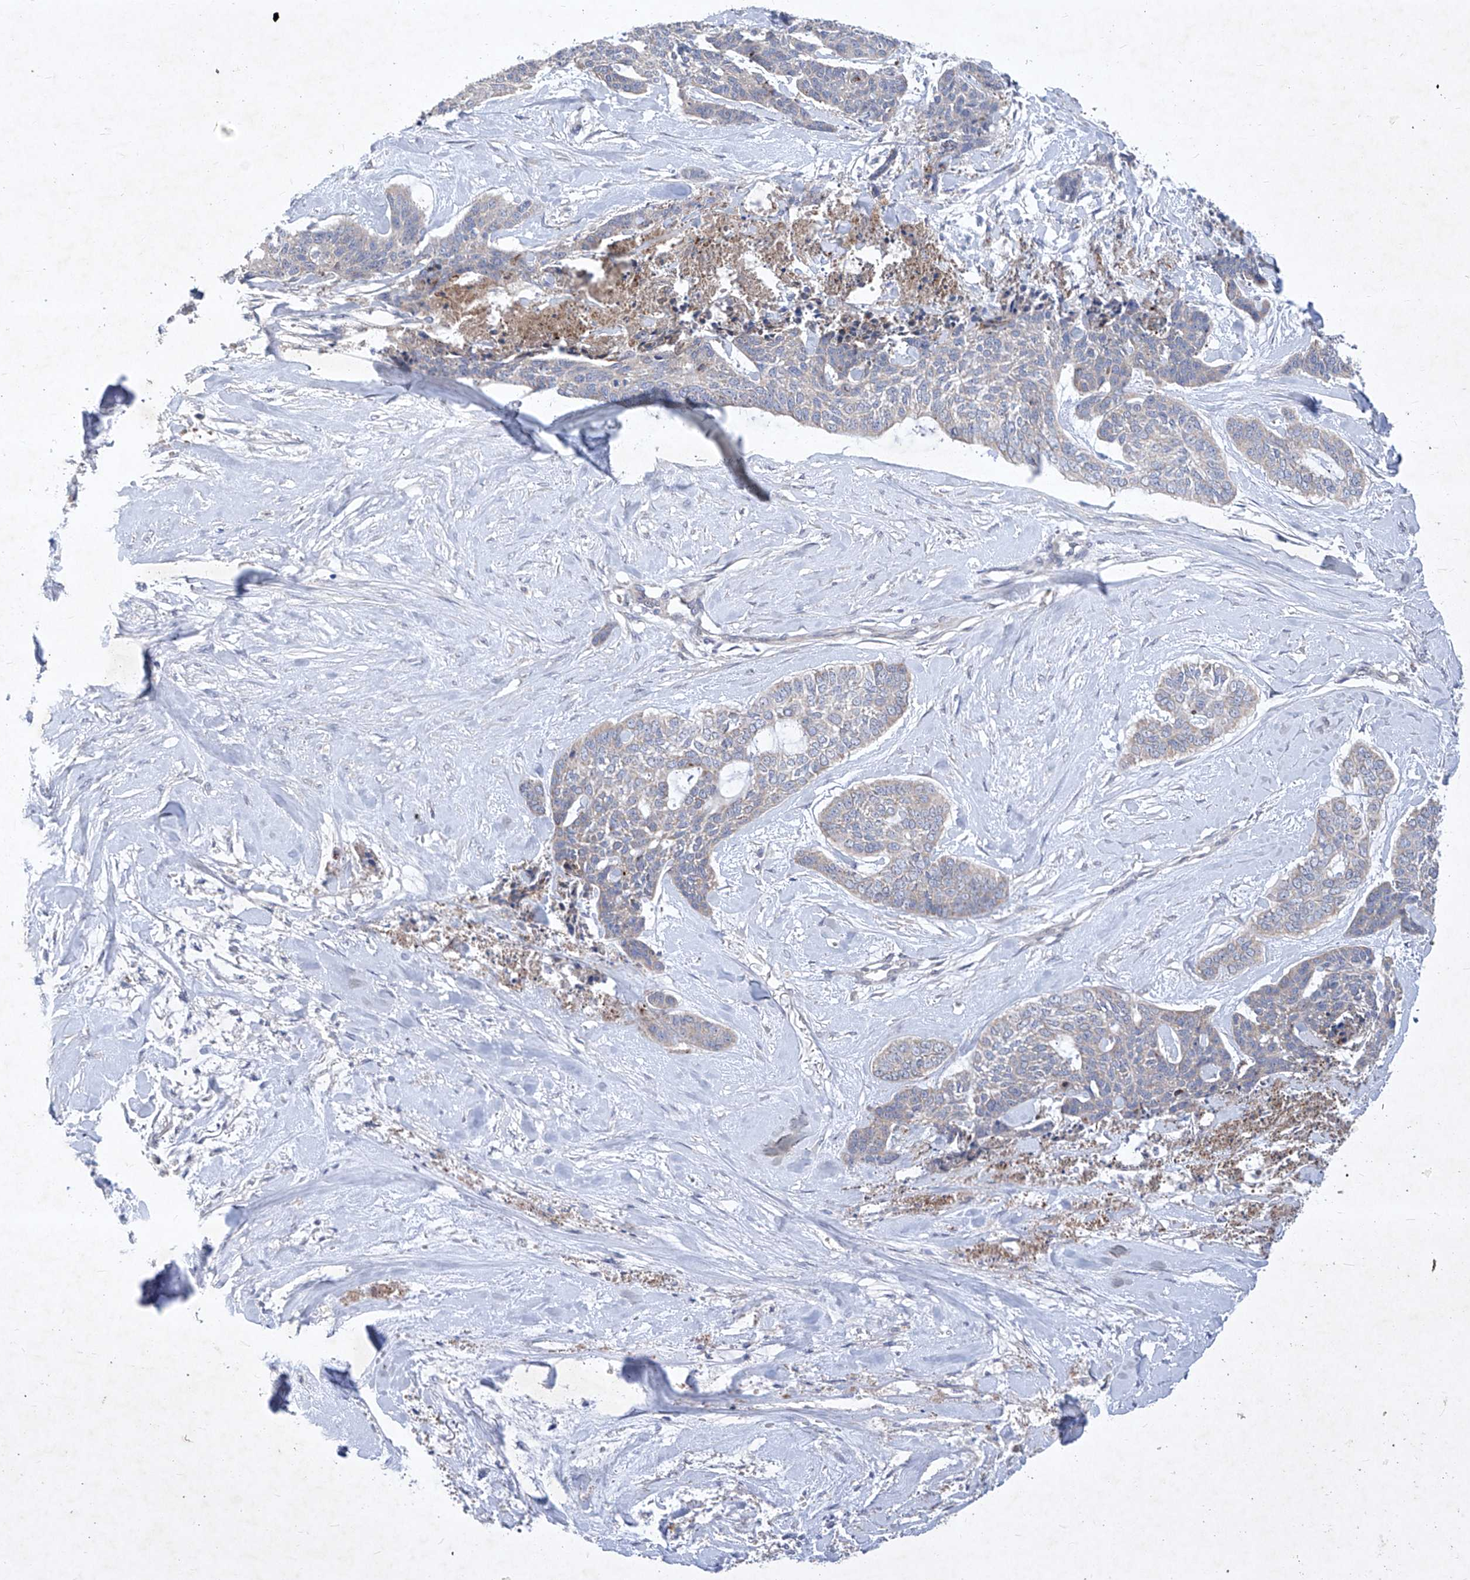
{"staining": {"intensity": "negative", "quantity": "none", "location": "none"}, "tissue": "skin cancer", "cell_type": "Tumor cells", "image_type": "cancer", "snomed": [{"axis": "morphology", "description": "Basal cell carcinoma"}, {"axis": "topography", "description": "Skin"}], "caption": "An immunohistochemistry (IHC) photomicrograph of skin cancer is shown. There is no staining in tumor cells of skin cancer. The staining was performed using DAB to visualize the protein expression in brown, while the nuclei were stained in blue with hematoxylin (Magnification: 20x).", "gene": "COQ3", "patient": {"sex": "female", "age": 64}}